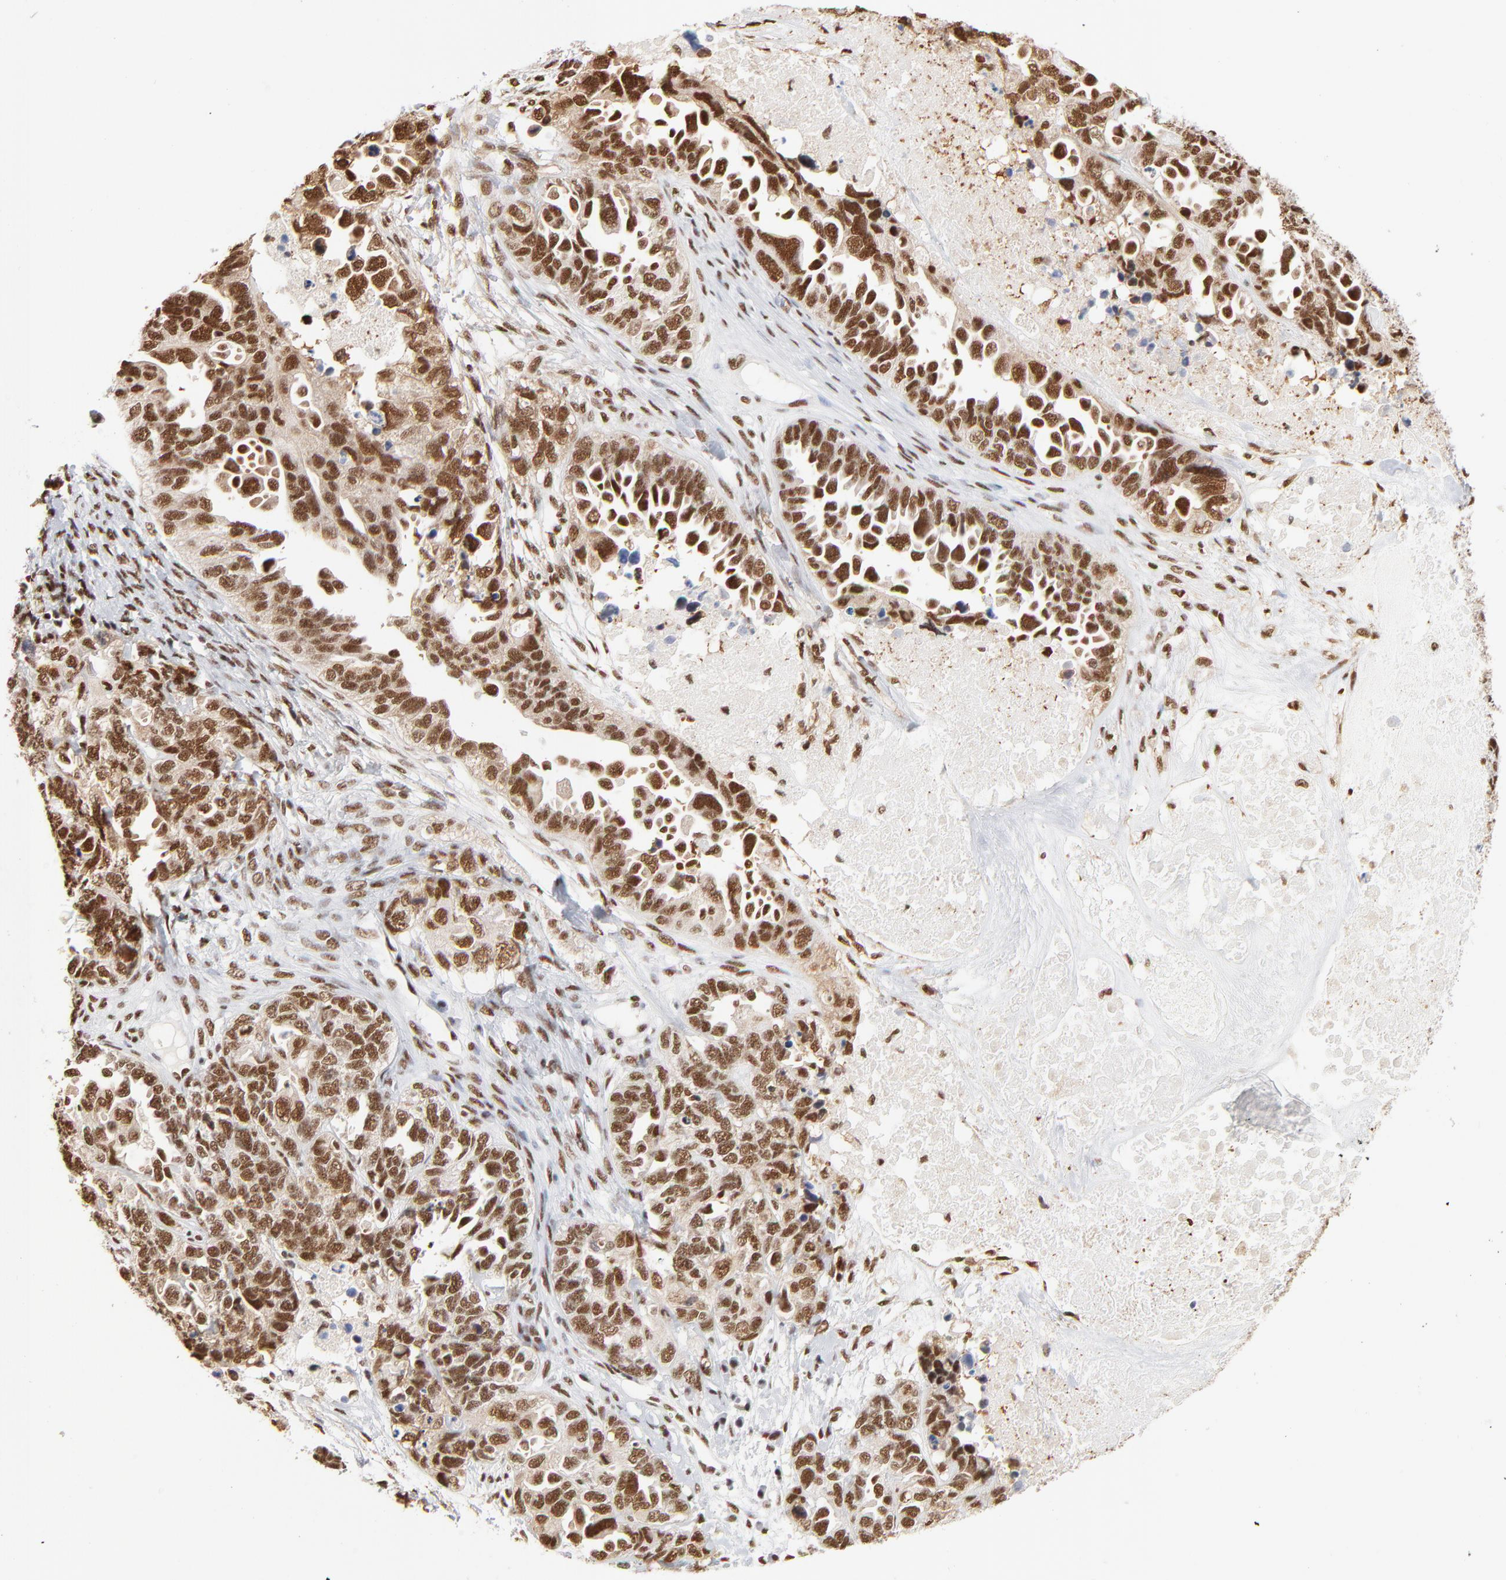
{"staining": {"intensity": "strong", "quantity": ">75%", "location": "nuclear"}, "tissue": "ovarian cancer", "cell_type": "Tumor cells", "image_type": "cancer", "snomed": [{"axis": "morphology", "description": "Cystadenocarcinoma, serous, NOS"}, {"axis": "topography", "description": "Ovary"}], "caption": "A high-resolution micrograph shows IHC staining of ovarian cancer, which exhibits strong nuclear expression in about >75% of tumor cells. The protein of interest is shown in brown color, while the nuclei are stained blue.", "gene": "CREB1", "patient": {"sex": "female", "age": 82}}